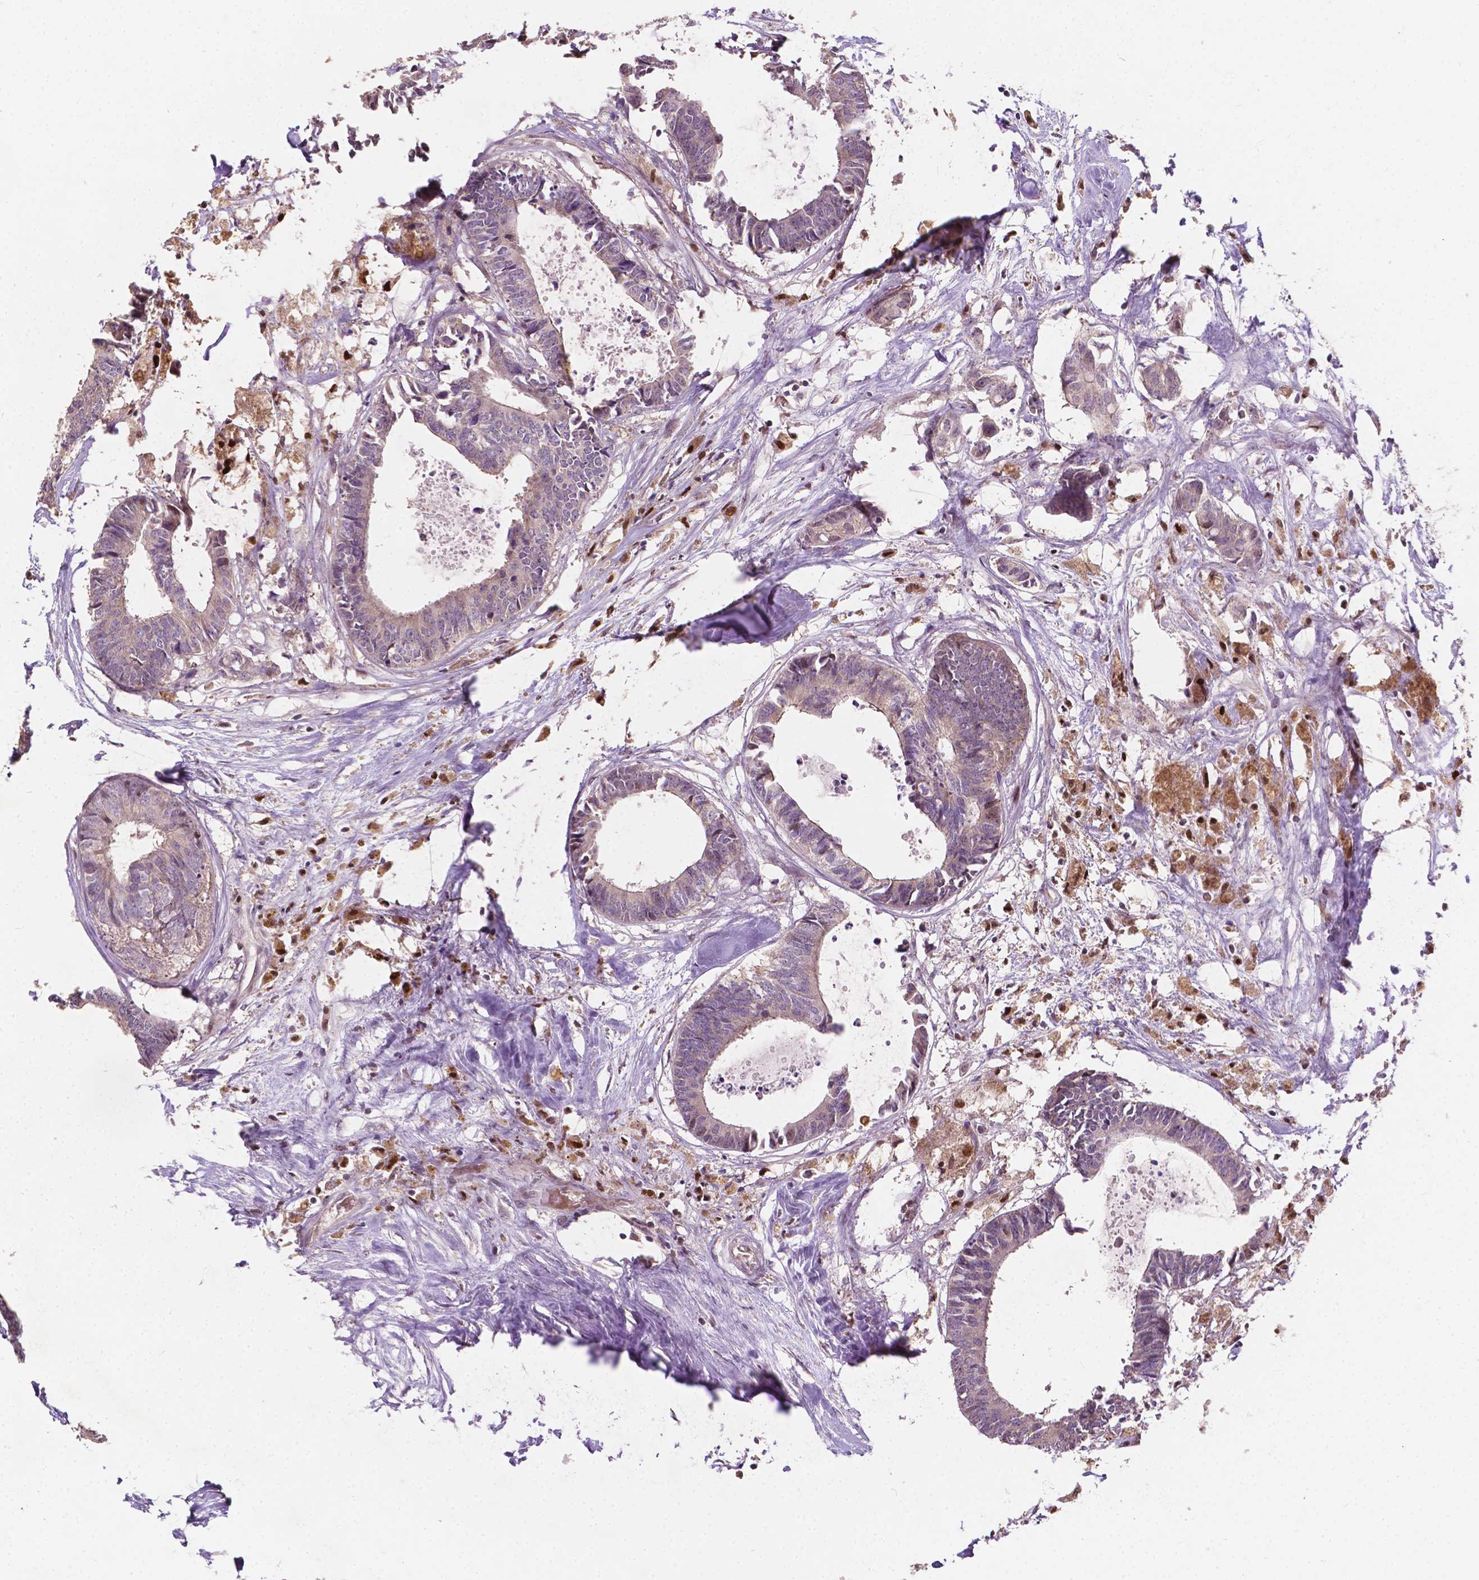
{"staining": {"intensity": "weak", "quantity": "25%-75%", "location": "cytoplasmic/membranous,nuclear"}, "tissue": "colorectal cancer", "cell_type": "Tumor cells", "image_type": "cancer", "snomed": [{"axis": "morphology", "description": "Adenocarcinoma, NOS"}, {"axis": "topography", "description": "Colon"}, {"axis": "topography", "description": "Rectum"}], "caption": "Colorectal cancer (adenocarcinoma) was stained to show a protein in brown. There is low levels of weak cytoplasmic/membranous and nuclear positivity in approximately 25%-75% of tumor cells. (DAB (3,3'-diaminobenzidine) IHC, brown staining for protein, blue staining for nuclei).", "gene": "DUSP16", "patient": {"sex": "male", "age": 57}}